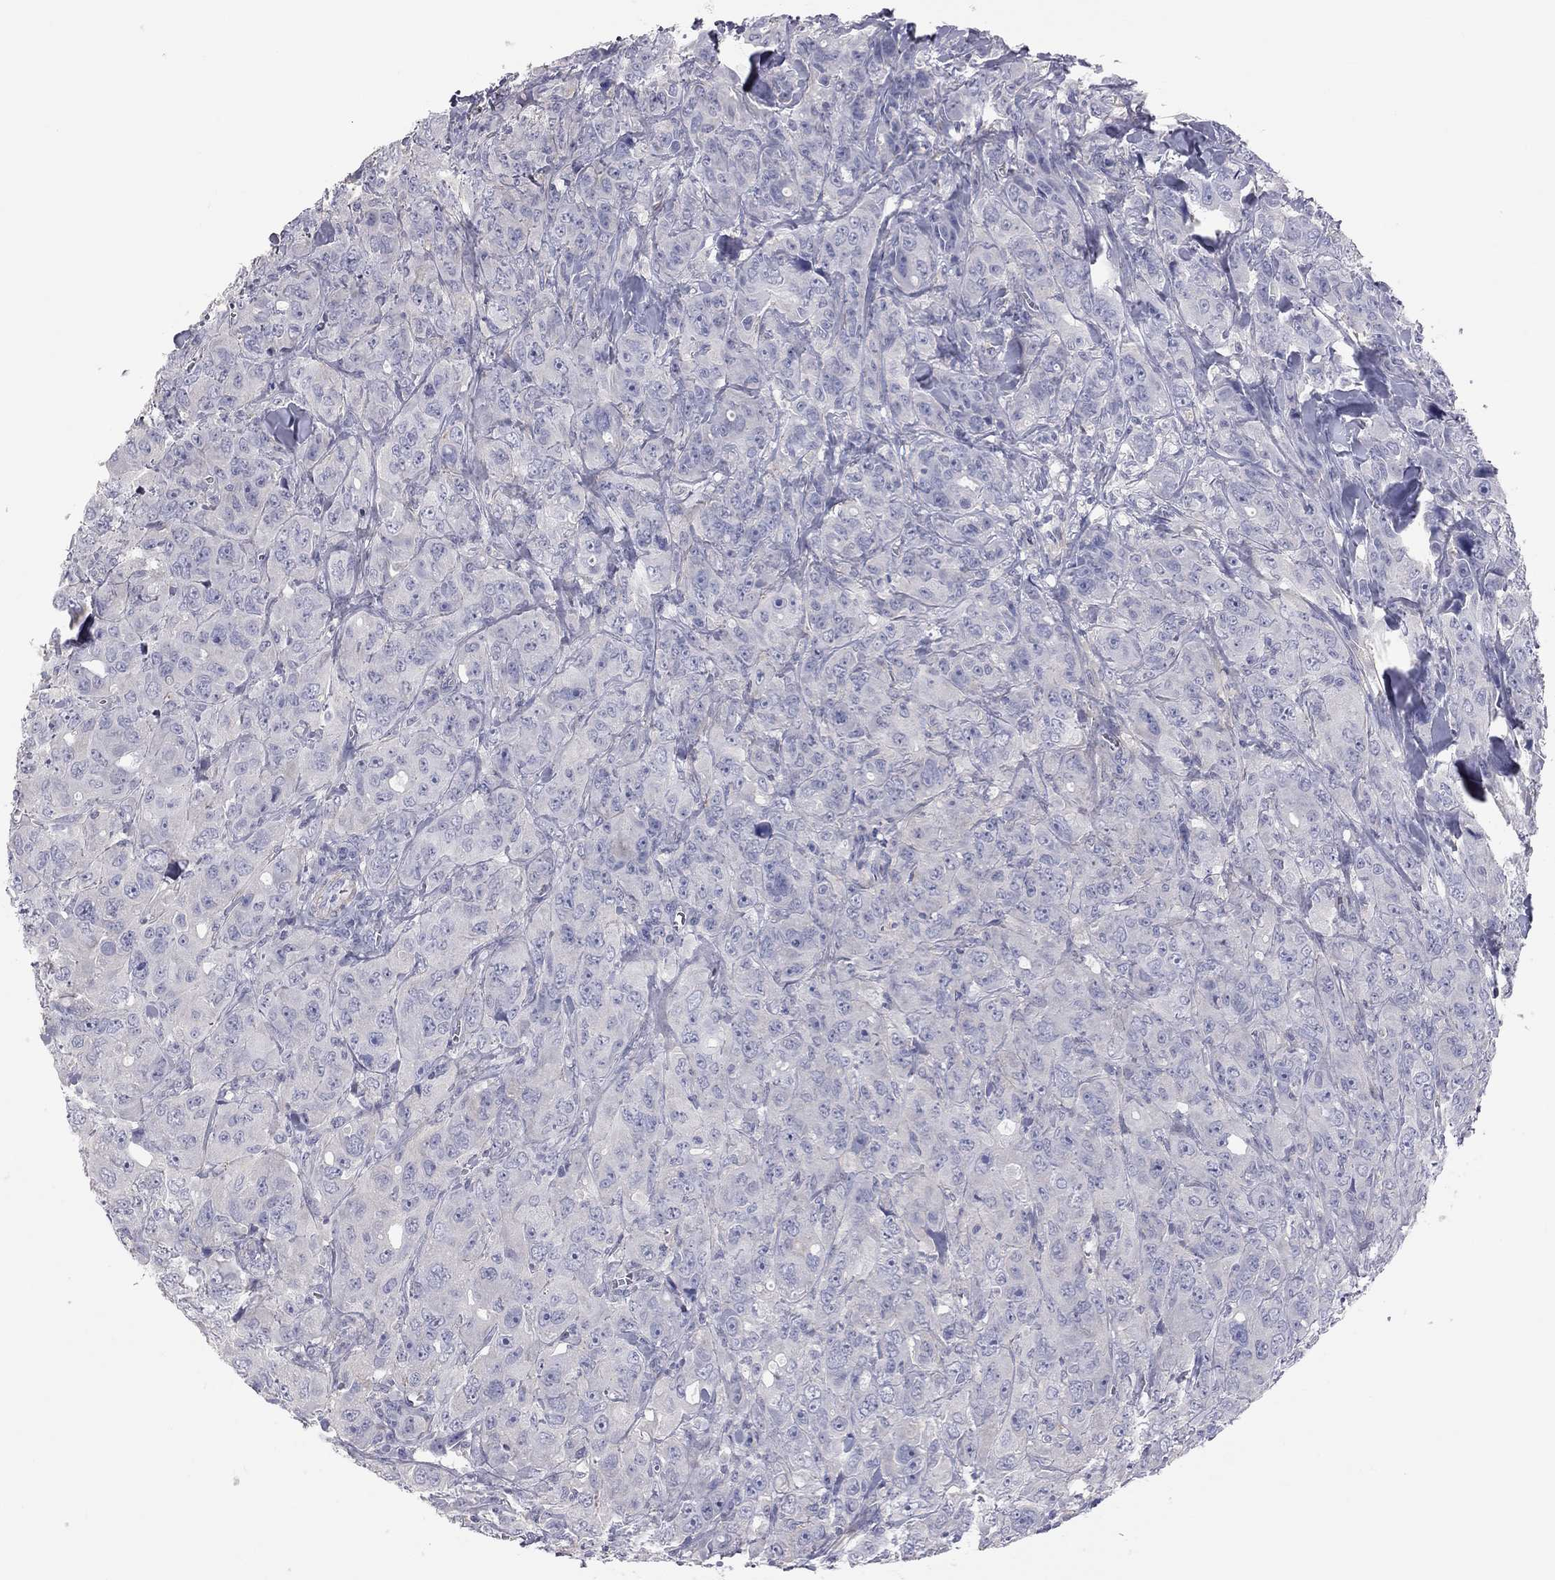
{"staining": {"intensity": "negative", "quantity": "none", "location": "none"}, "tissue": "breast cancer", "cell_type": "Tumor cells", "image_type": "cancer", "snomed": [{"axis": "morphology", "description": "Duct carcinoma"}, {"axis": "topography", "description": "Breast"}], "caption": "Immunohistochemical staining of human infiltrating ductal carcinoma (breast) displays no significant staining in tumor cells.", "gene": "ADCYAP1", "patient": {"sex": "female", "age": 43}}